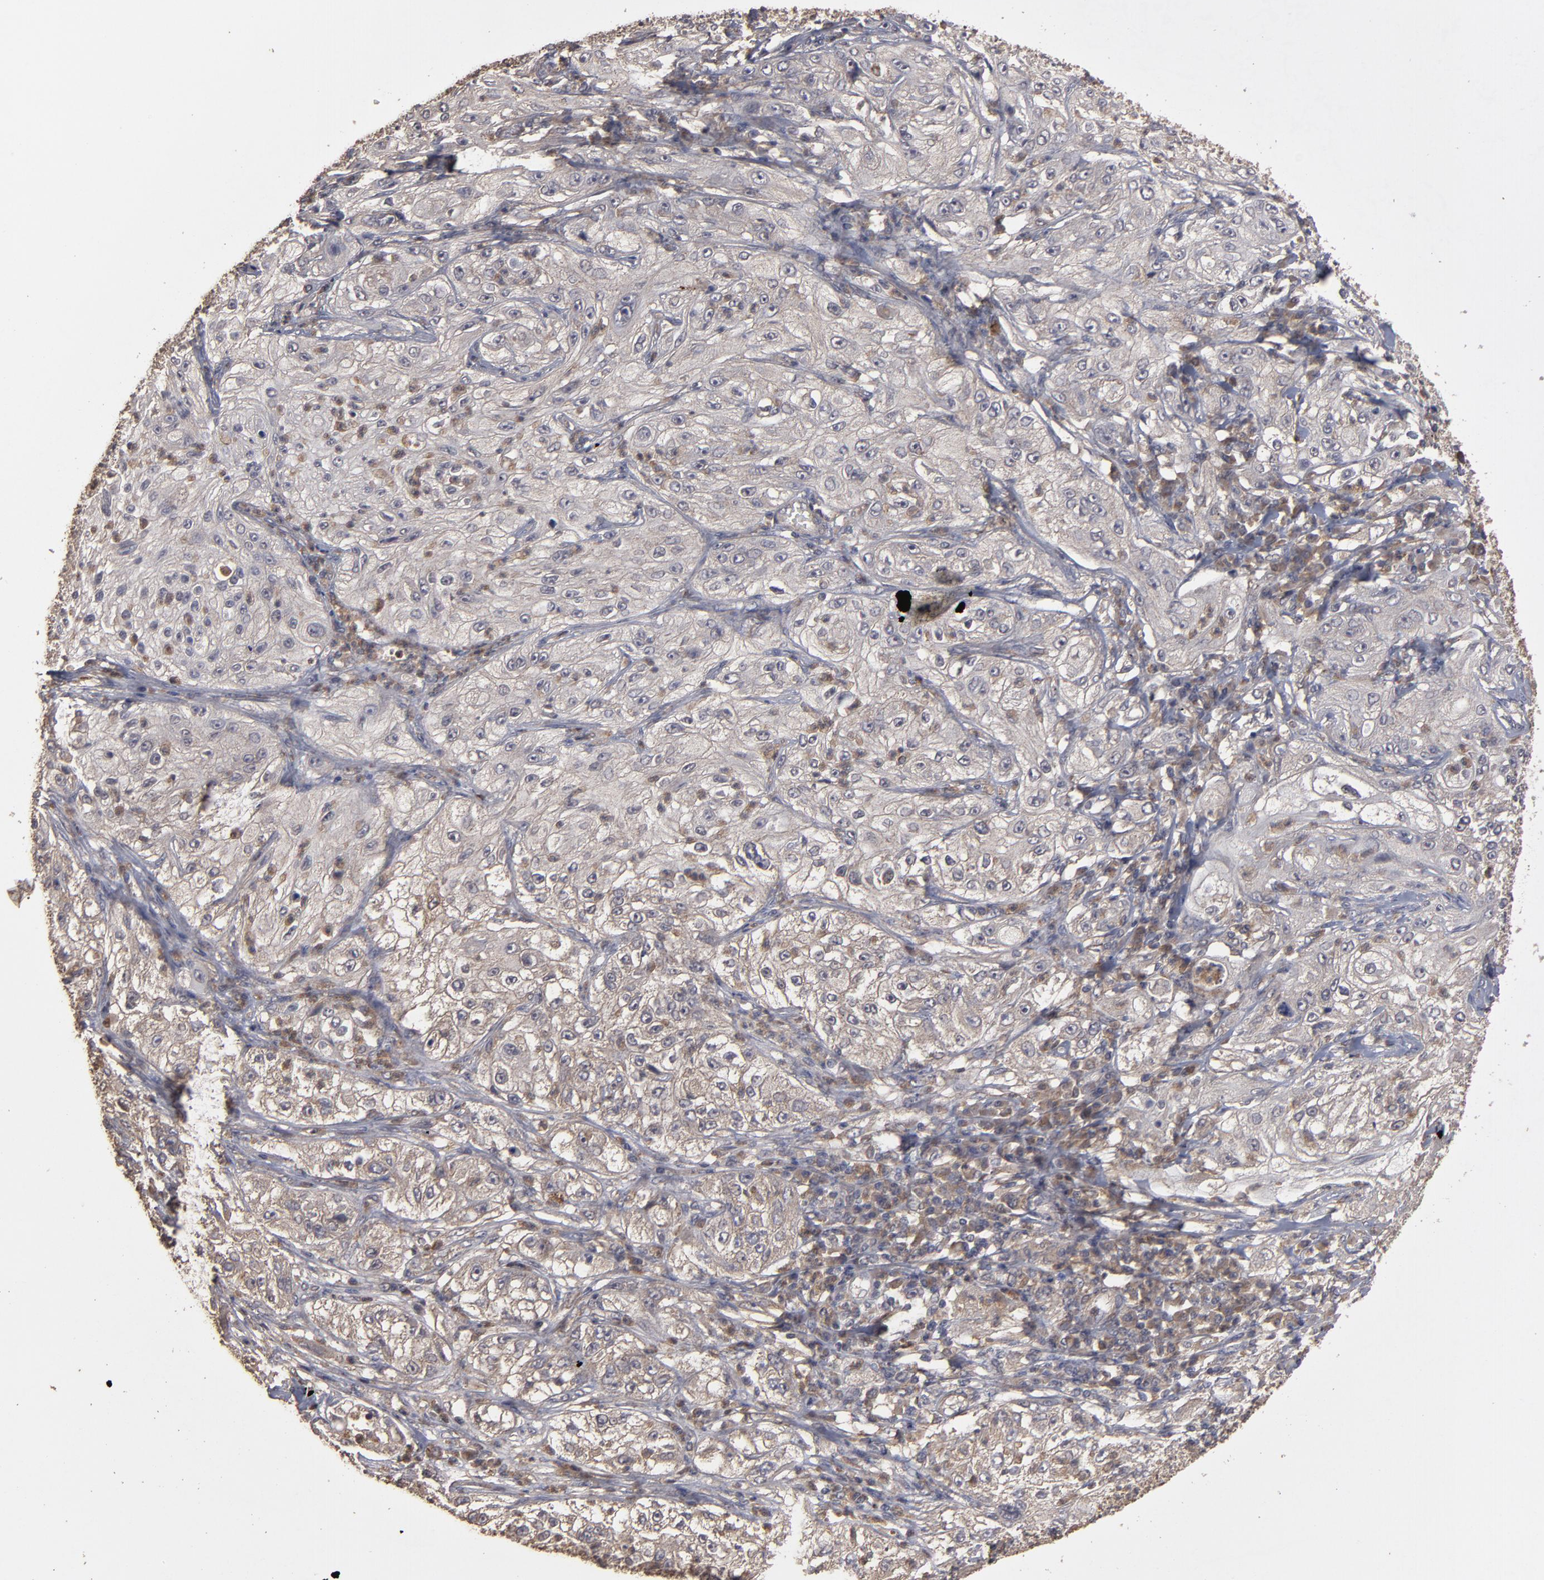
{"staining": {"intensity": "weak", "quantity": ">75%", "location": "cytoplasmic/membranous"}, "tissue": "lung cancer", "cell_type": "Tumor cells", "image_type": "cancer", "snomed": [{"axis": "morphology", "description": "Inflammation, NOS"}, {"axis": "morphology", "description": "Squamous cell carcinoma, NOS"}, {"axis": "topography", "description": "Lymph node"}, {"axis": "topography", "description": "Soft tissue"}, {"axis": "topography", "description": "Lung"}], "caption": "An immunohistochemistry (IHC) histopathology image of neoplastic tissue is shown. Protein staining in brown labels weak cytoplasmic/membranous positivity in lung cancer (squamous cell carcinoma) within tumor cells. (DAB (3,3'-diaminobenzidine) IHC, brown staining for protein, blue staining for nuclei).", "gene": "MMP2", "patient": {"sex": "male", "age": 66}}